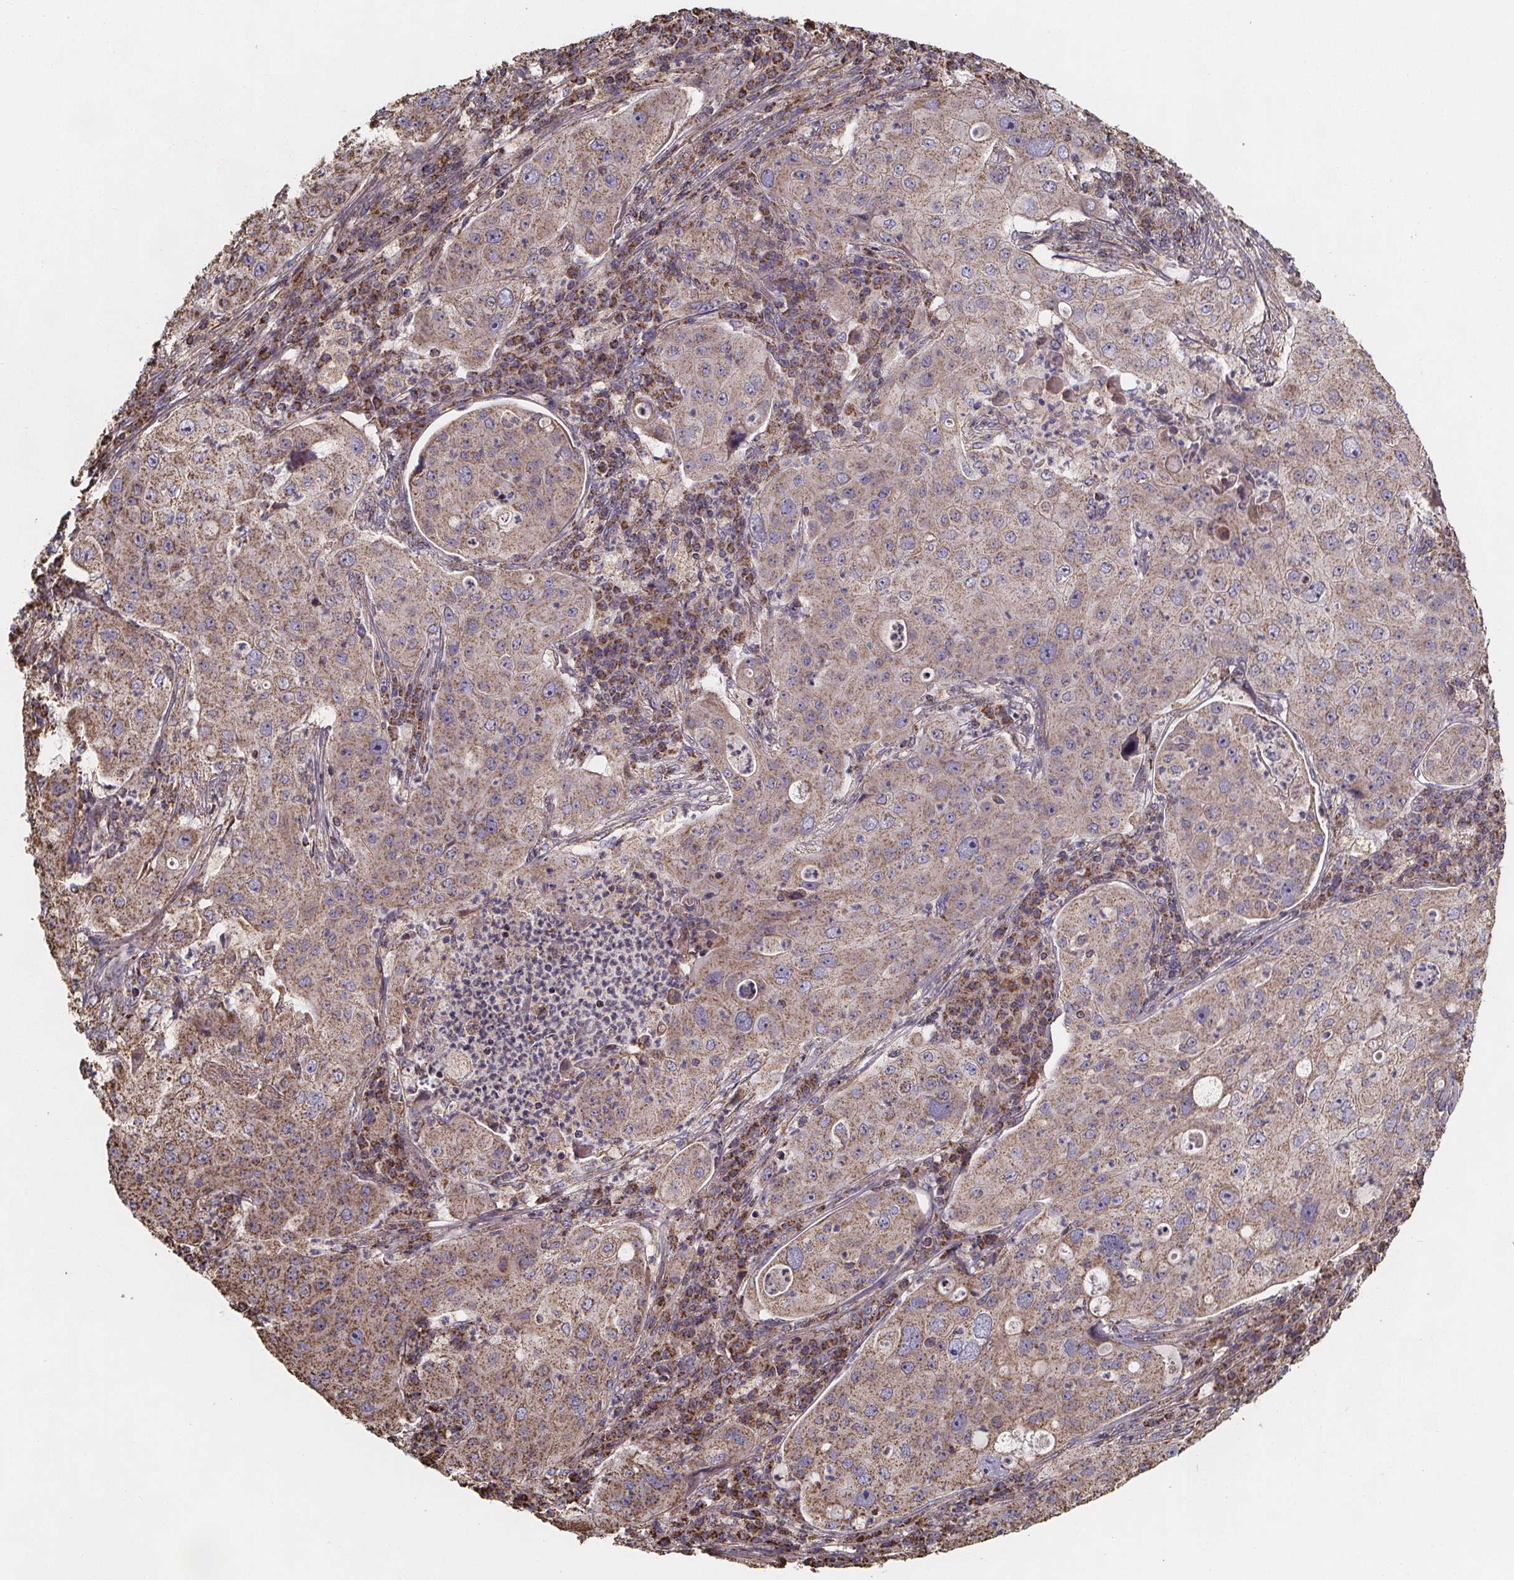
{"staining": {"intensity": "weak", "quantity": ">75%", "location": "cytoplasmic/membranous"}, "tissue": "lung cancer", "cell_type": "Tumor cells", "image_type": "cancer", "snomed": [{"axis": "morphology", "description": "Squamous cell carcinoma, NOS"}, {"axis": "topography", "description": "Lung"}], "caption": "Immunohistochemistry (IHC) (DAB) staining of human lung cancer exhibits weak cytoplasmic/membranous protein expression in approximately >75% of tumor cells. The staining was performed using DAB, with brown indicating positive protein expression. Nuclei are stained blue with hematoxylin.", "gene": "SLC35D2", "patient": {"sex": "female", "age": 59}}